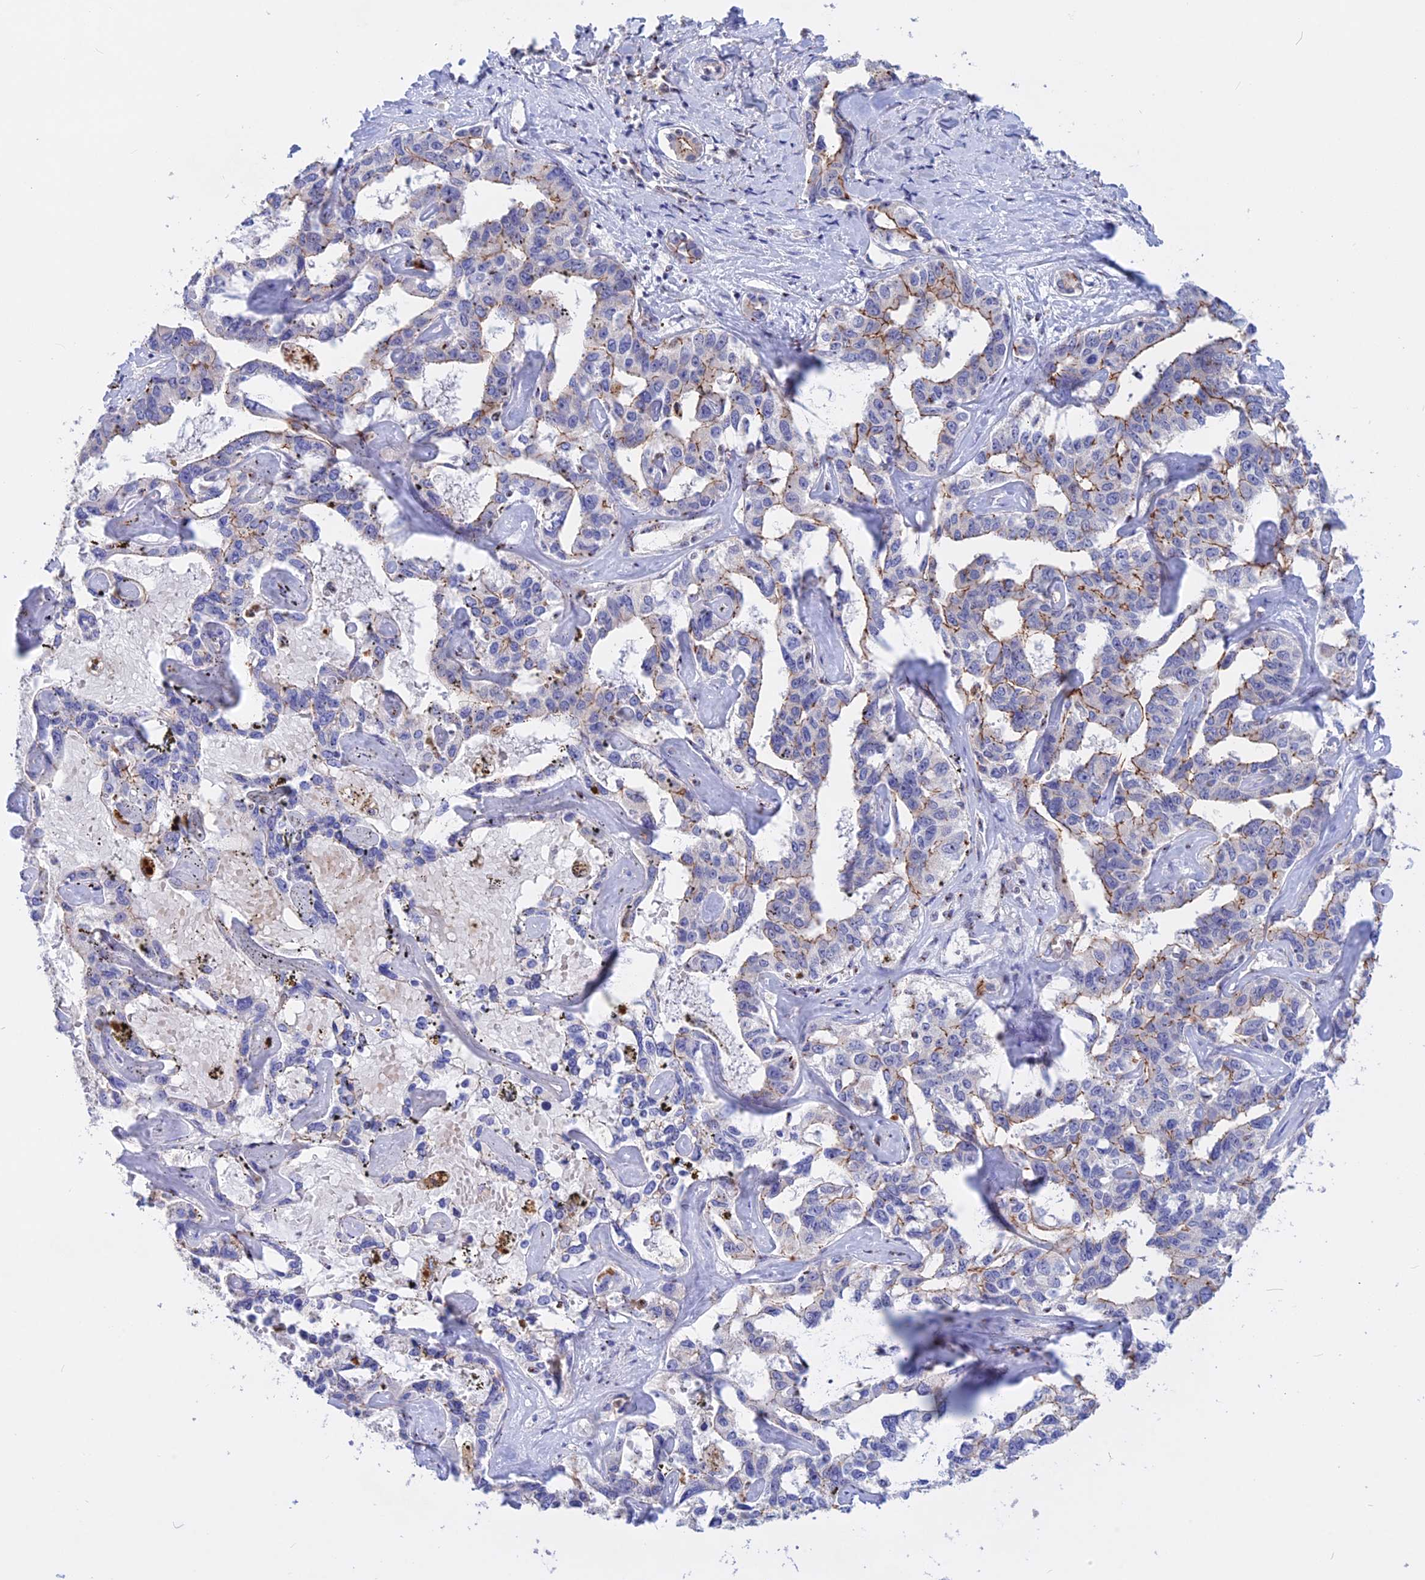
{"staining": {"intensity": "moderate", "quantity": "<25%", "location": "cytoplasmic/membranous"}, "tissue": "liver cancer", "cell_type": "Tumor cells", "image_type": "cancer", "snomed": [{"axis": "morphology", "description": "Cholangiocarcinoma"}, {"axis": "topography", "description": "Liver"}], "caption": "Tumor cells exhibit low levels of moderate cytoplasmic/membranous positivity in about <25% of cells in human liver cancer. The protein of interest is stained brown, and the nuclei are stained in blue (DAB (3,3'-diaminobenzidine) IHC with brightfield microscopy, high magnification).", "gene": "GK5", "patient": {"sex": "male", "age": 59}}